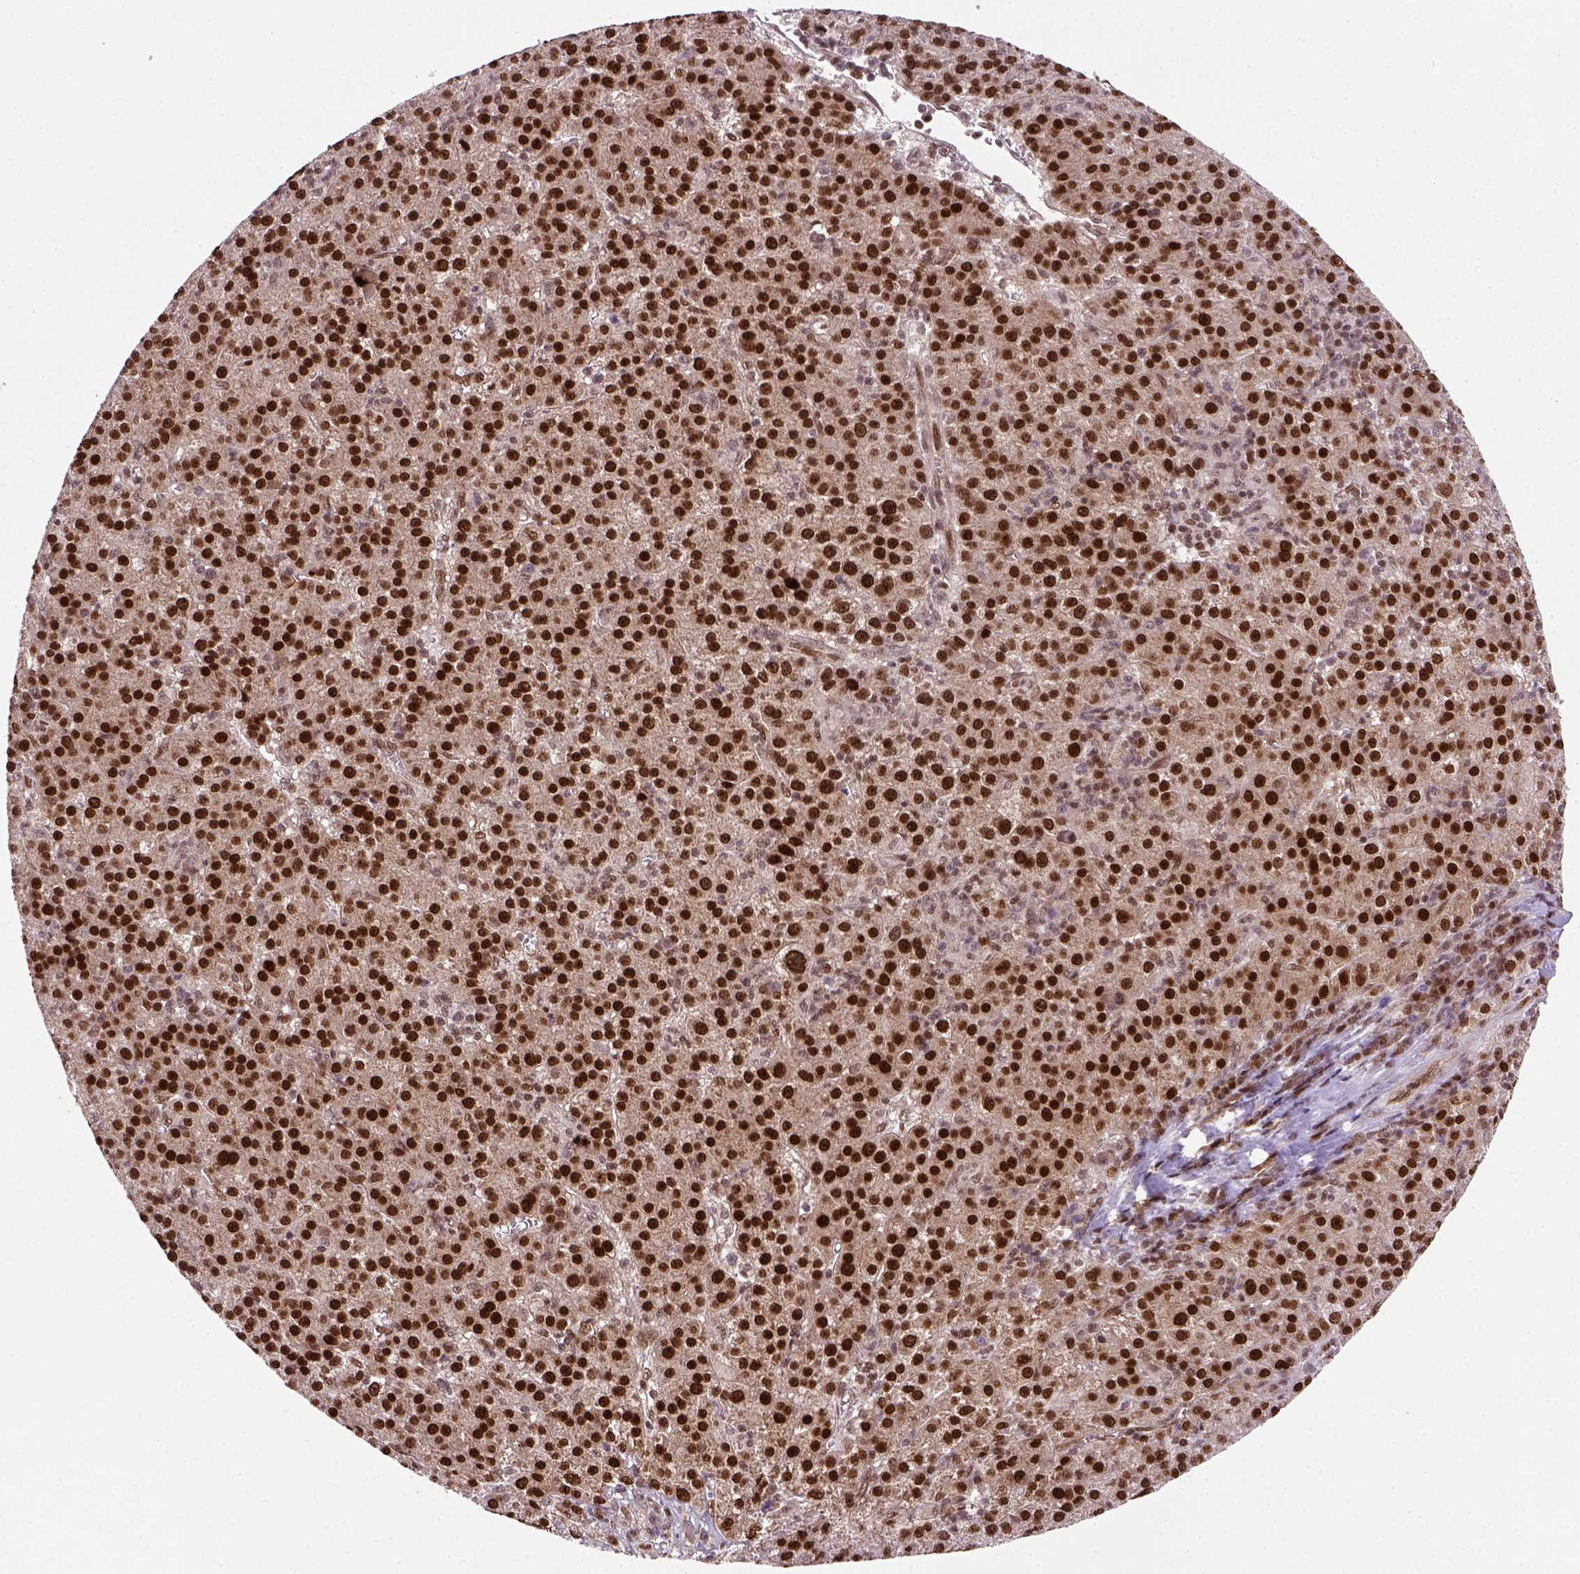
{"staining": {"intensity": "strong", "quantity": ">75%", "location": "nuclear"}, "tissue": "liver cancer", "cell_type": "Tumor cells", "image_type": "cancer", "snomed": [{"axis": "morphology", "description": "Carcinoma, Hepatocellular, NOS"}, {"axis": "topography", "description": "Liver"}], "caption": "Protein analysis of liver cancer (hepatocellular carcinoma) tissue exhibits strong nuclear expression in approximately >75% of tumor cells. (DAB (3,3'-diaminobenzidine) = brown stain, brightfield microscopy at high magnification).", "gene": "MGMT", "patient": {"sex": "female", "age": 60}}